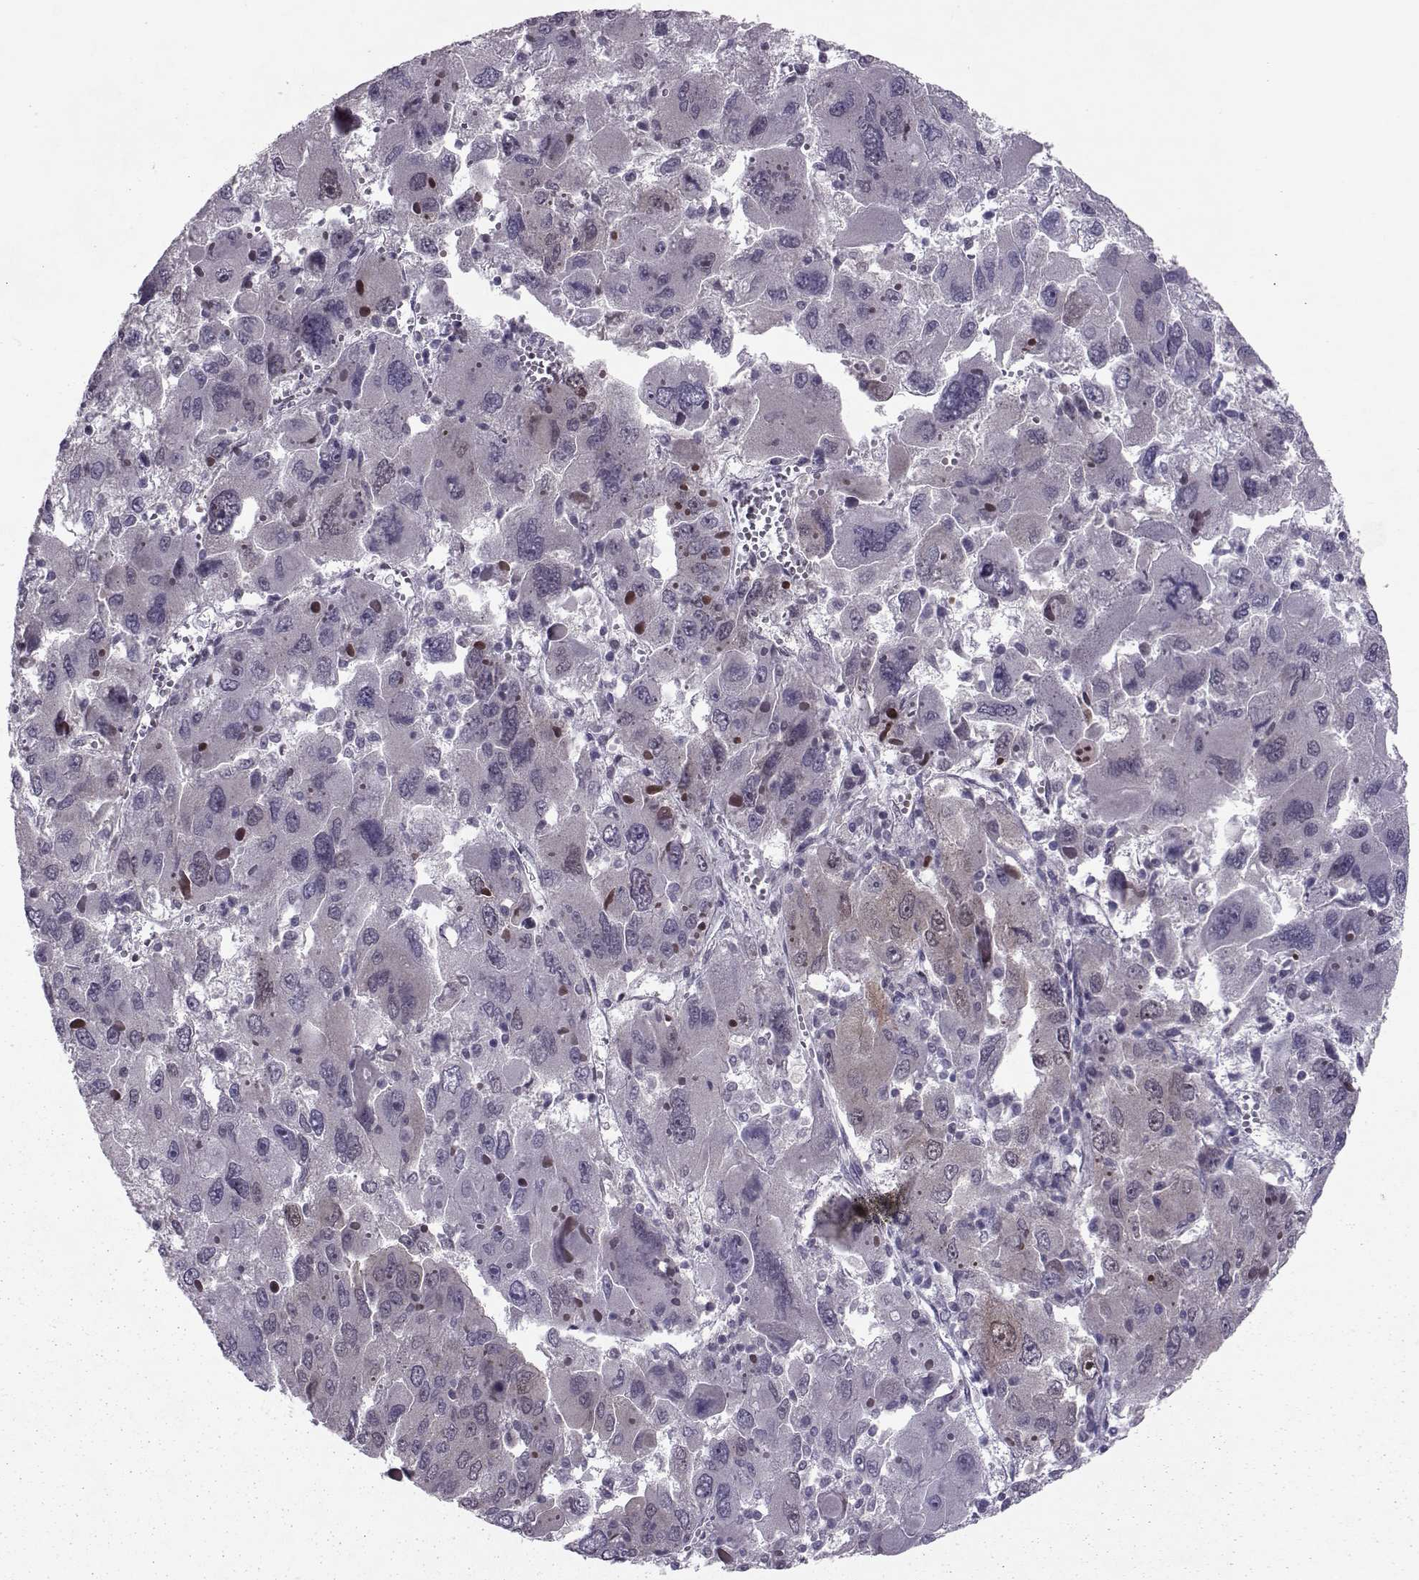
{"staining": {"intensity": "negative", "quantity": "none", "location": "none"}, "tissue": "liver cancer", "cell_type": "Tumor cells", "image_type": "cancer", "snomed": [{"axis": "morphology", "description": "Carcinoma, Hepatocellular, NOS"}, {"axis": "topography", "description": "Liver"}], "caption": "Liver cancer stained for a protein using immunohistochemistry demonstrates no positivity tumor cells.", "gene": "CDK4", "patient": {"sex": "female", "age": 41}}